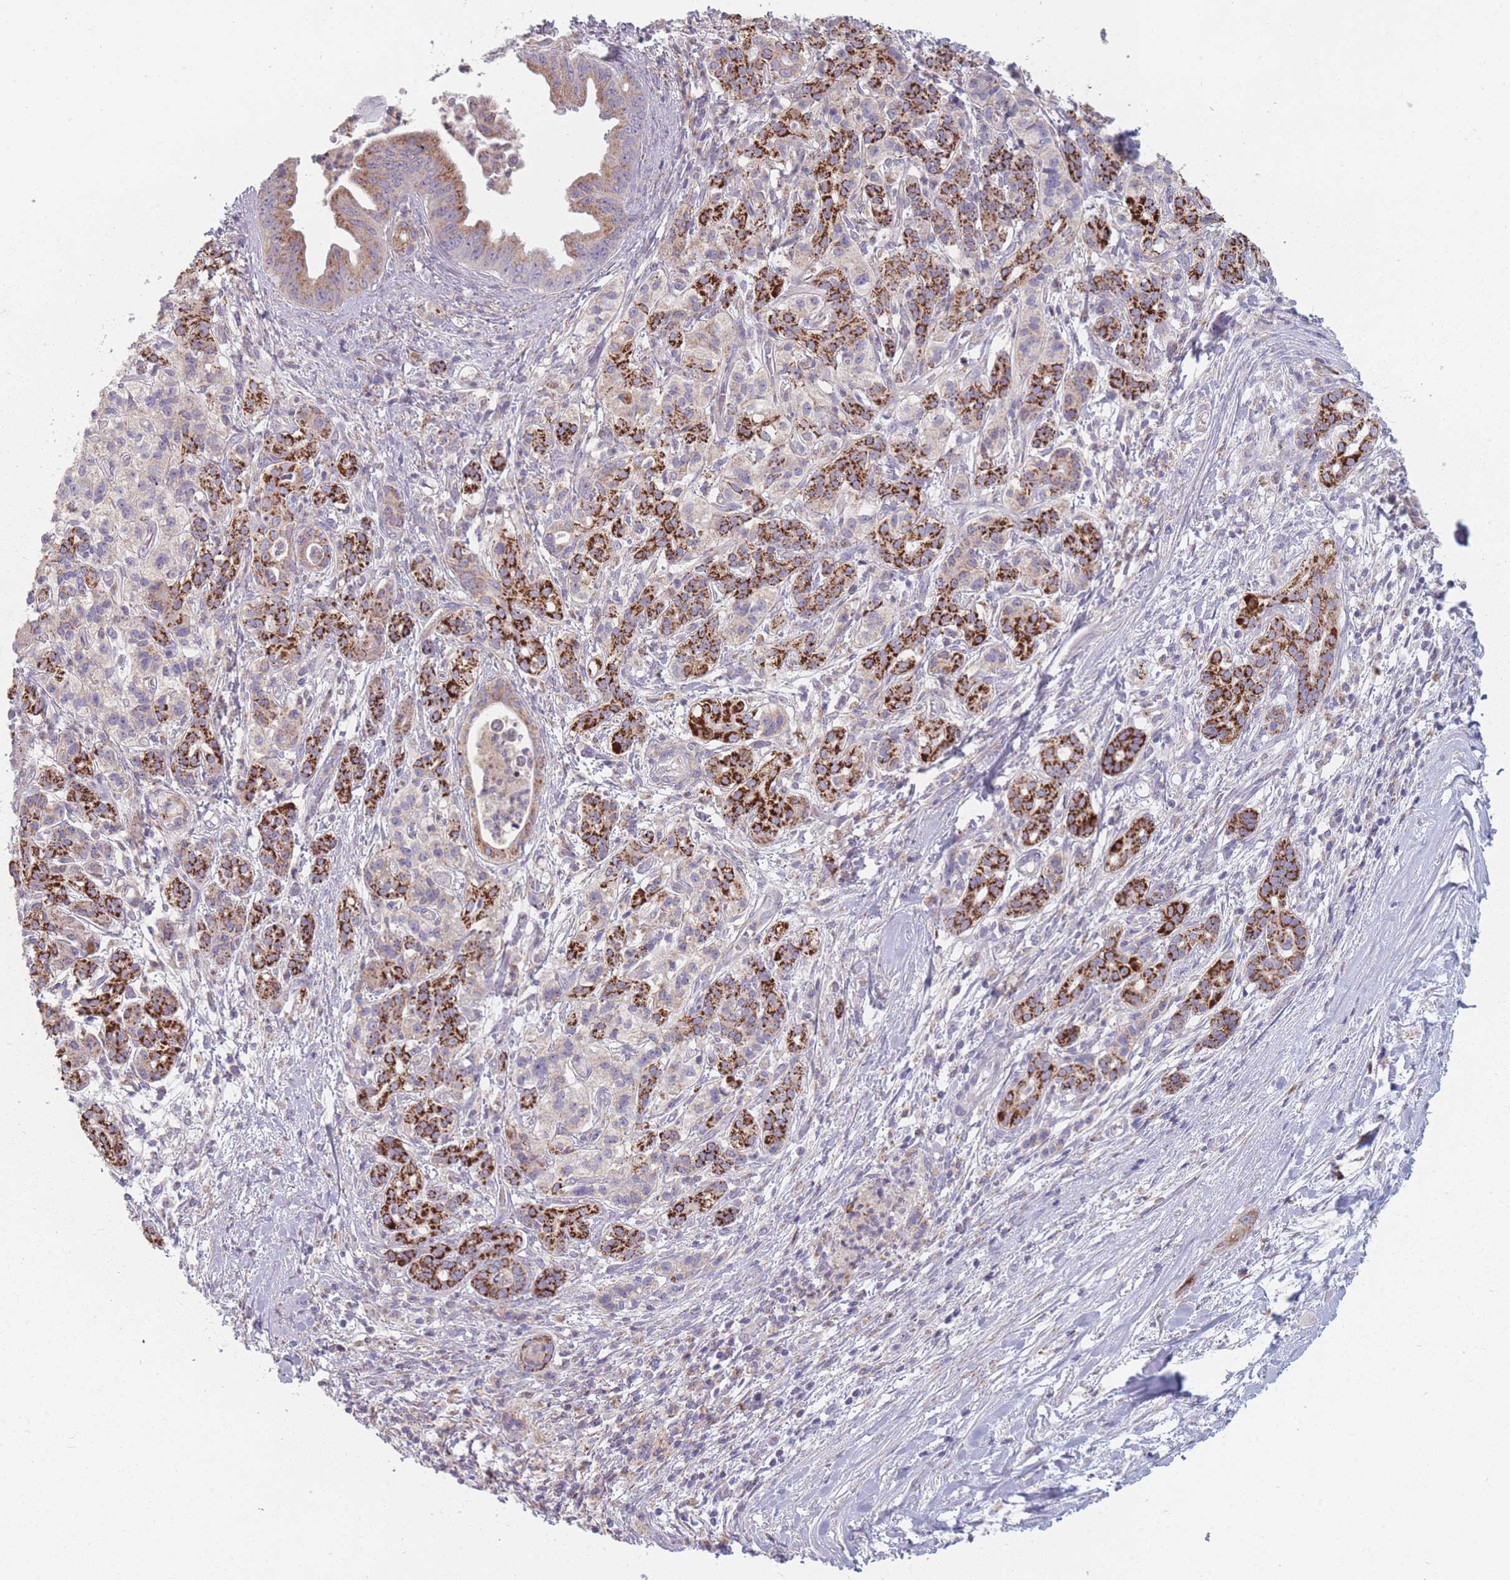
{"staining": {"intensity": "strong", "quantity": "25%-75%", "location": "cytoplasmic/membranous"}, "tissue": "pancreatic cancer", "cell_type": "Tumor cells", "image_type": "cancer", "snomed": [{"axis": "morphology", "description": "Adenocarcinoma, NOS"}, {"axis": "topography", "description": "Pancreas"}], "caption": "IHC photomicrograph of pancreatic cancer (adenocarcinoma) stained for a protein (brown), which exhibits high levels of strong cytoplasmic/membranous expression in approximately 25%-75% of tumor cells.", "gene": "PEX11B", "patient": {"sex": "male", "age": 58}}